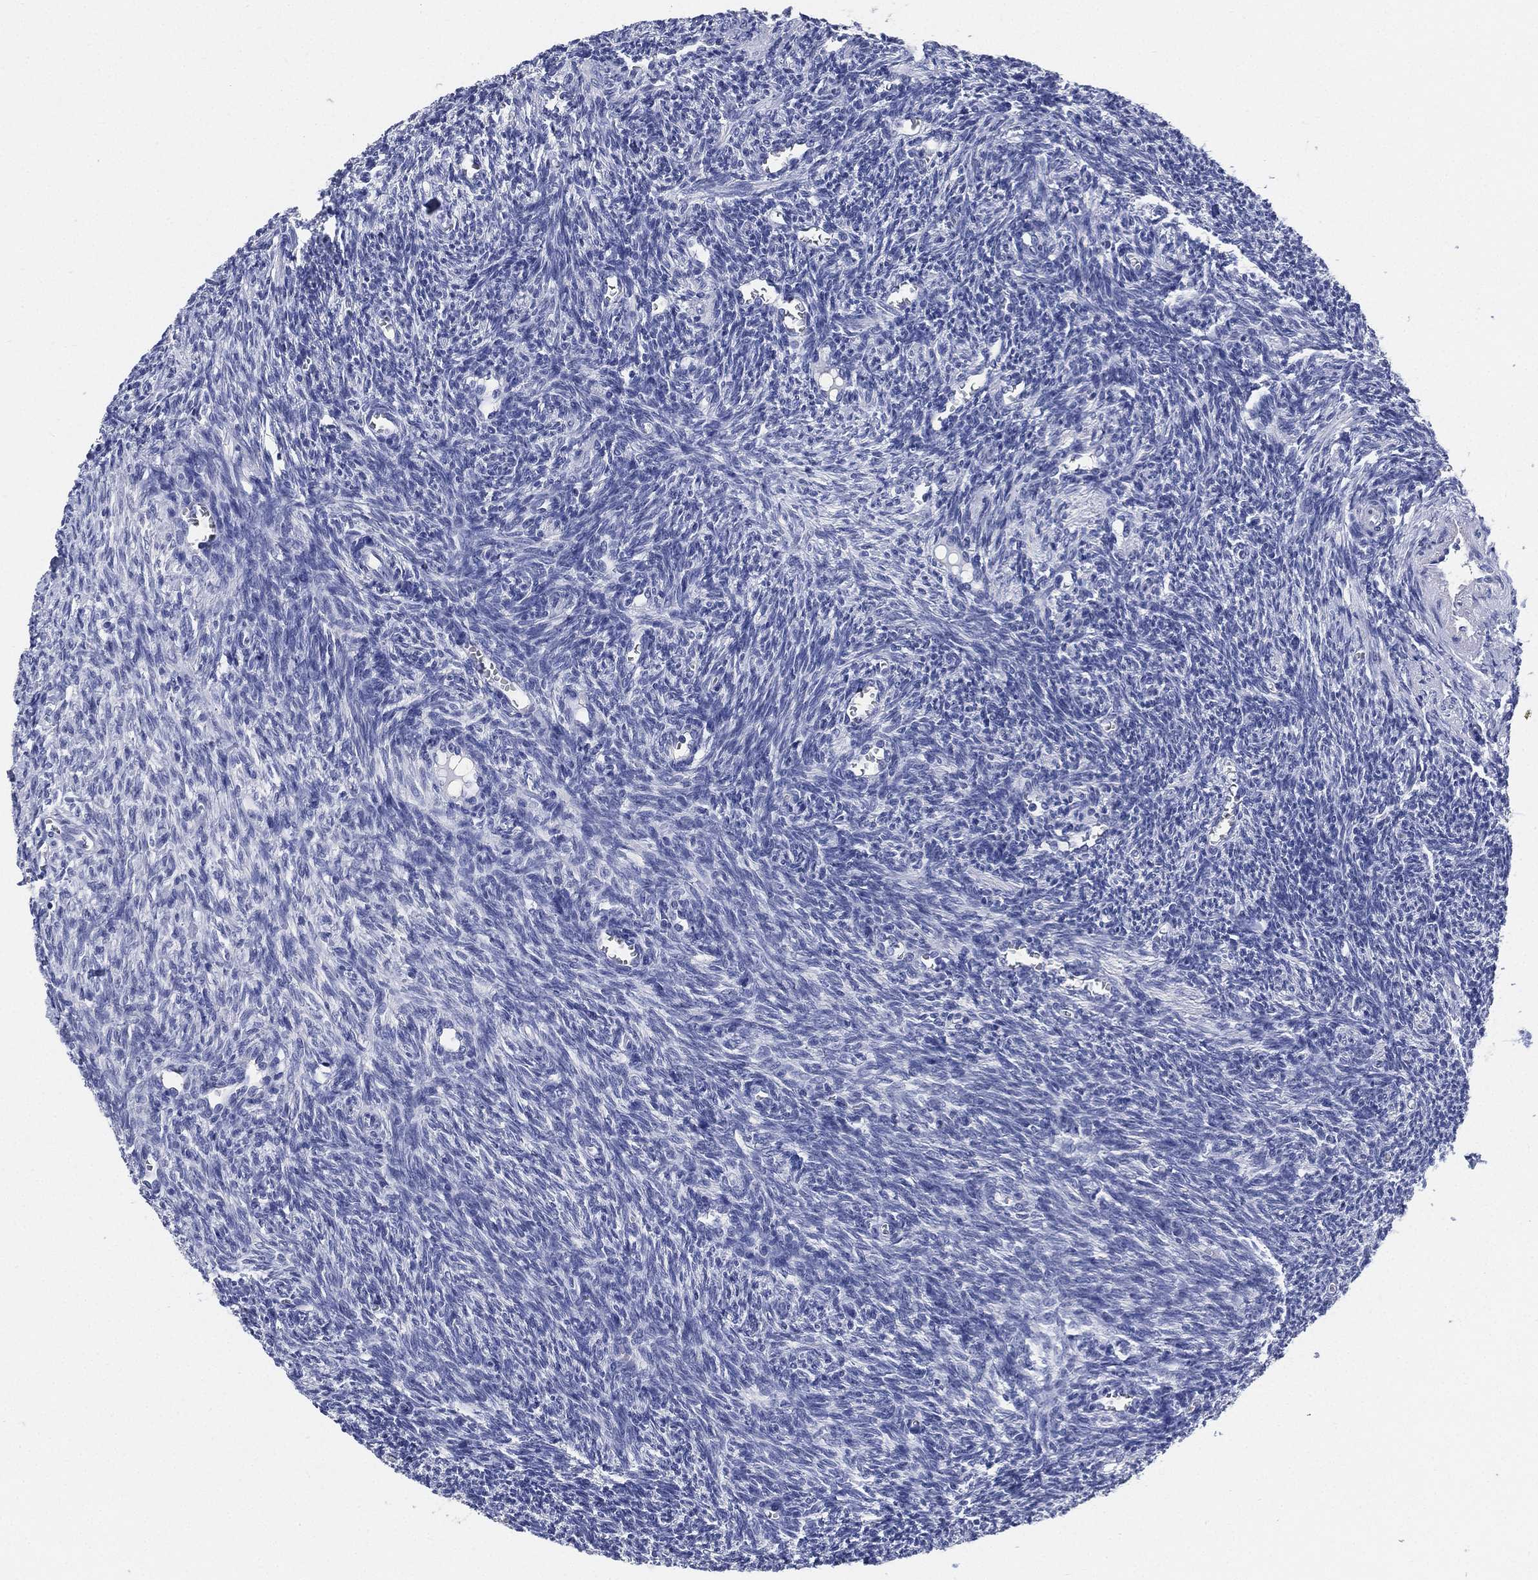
{"staining": {"intensity": "negative", "quantity": "none", "location": "none"}, "tissue": "ovary", "cell_type": "Ovarian stroma cells", "image_type": "normal", "snomed": [{"axis": "morphology", "description": "Normal tissue, NOS"}, {"axis": "topography", "description": "Ovary"}], "caption": "Immunohistochemistry (IHC) of normal ovary demonstrates no staining in ovarian stroma cells.", "gene": "IYD", "patient": {"sex": "female", "age": 27}}